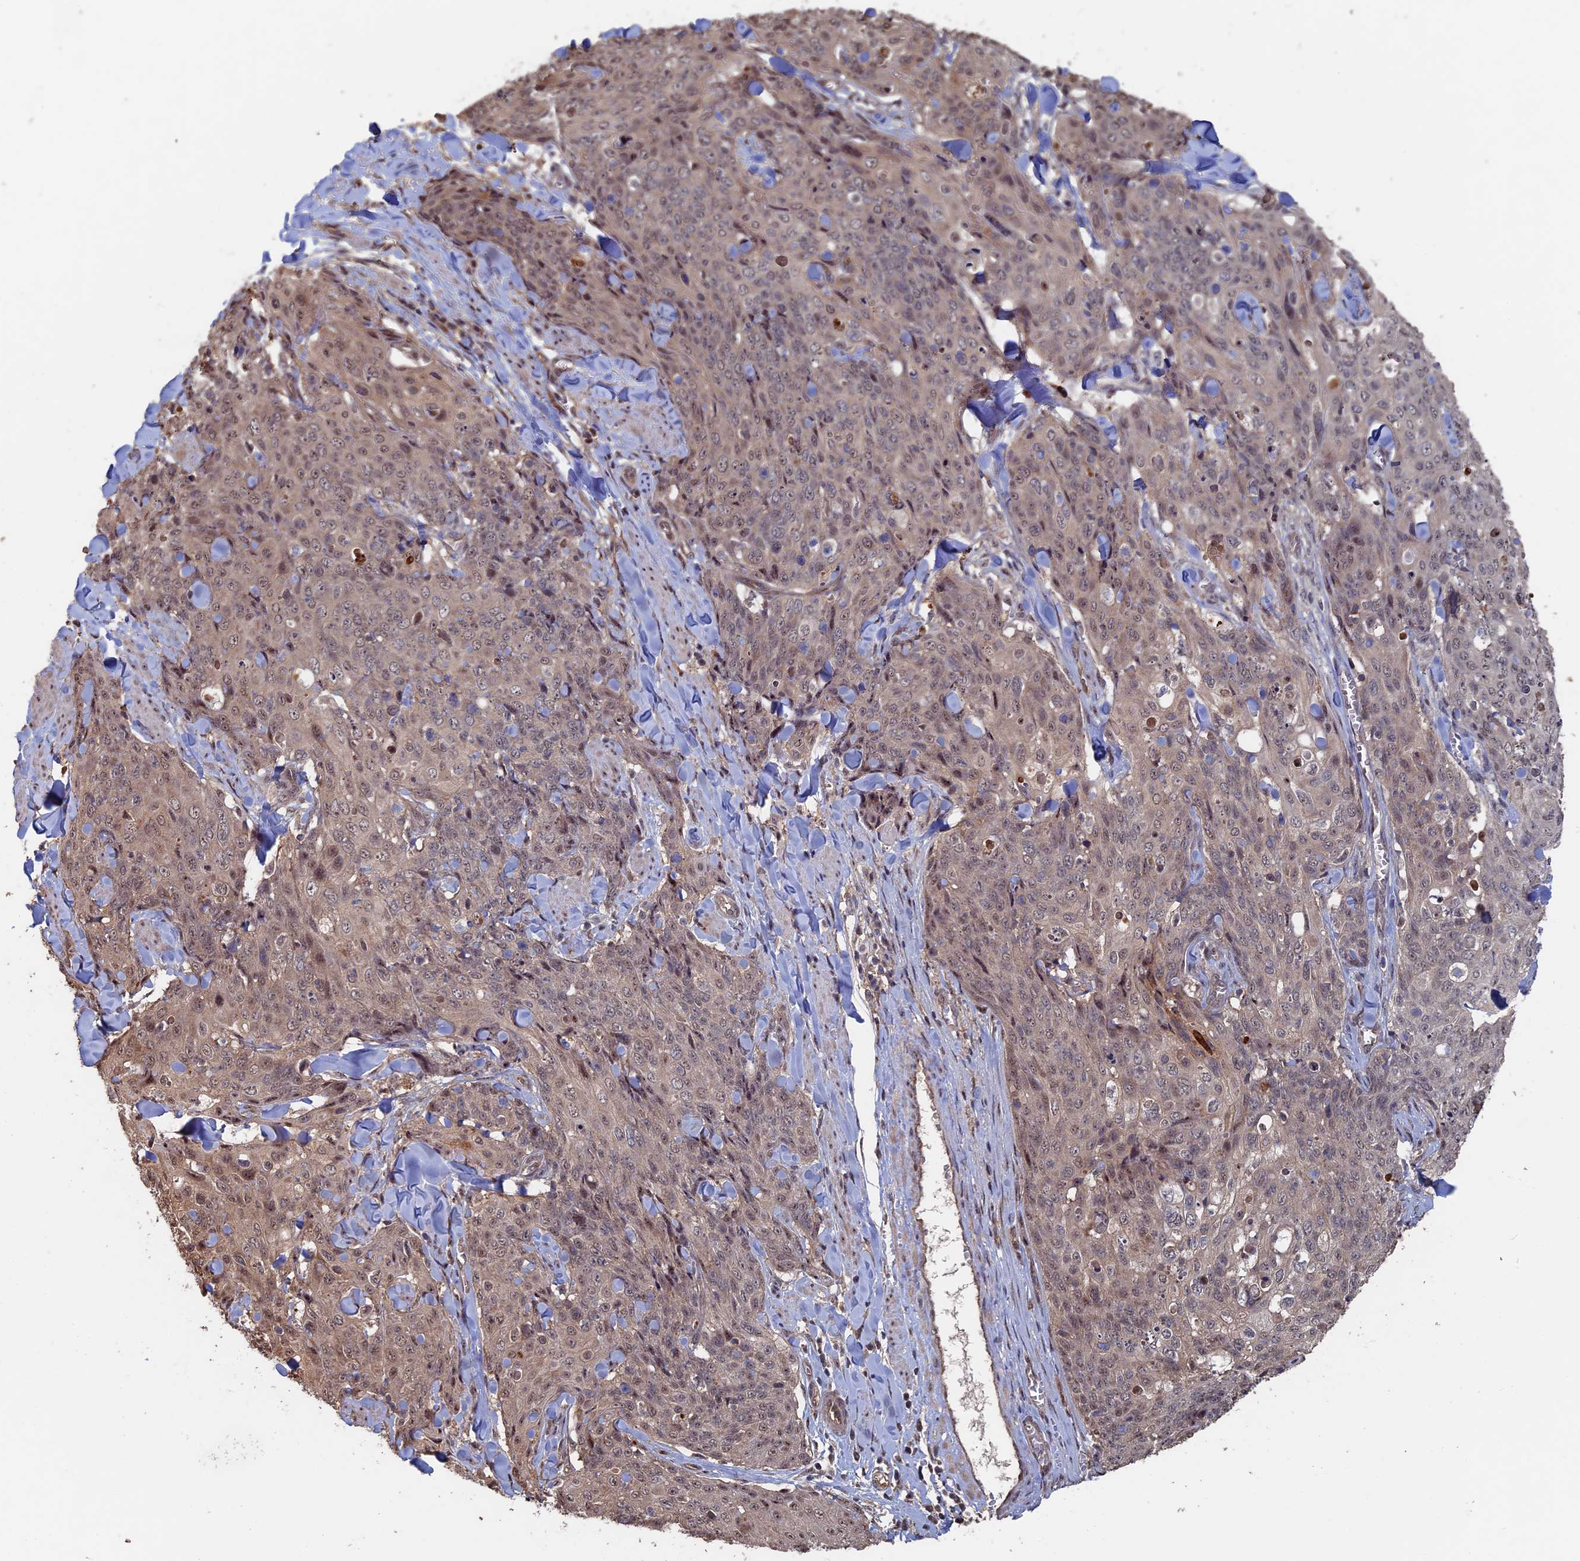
{"staining": {"intensity": "weak", "quantity": ">75%", "location": "cytoplasmic/membranous,nuclear"}, "tissue": "skin cancer", "cell_type": "Tumor cells", "image_type": "cancer", "snomed": [{"axis": "morphology", "description": "Squamous cell carcinoma, NOS"}, {"axis": "topography", "description": "Skin"}, {"axis": "topography", "description": "Vulva"}], "caption": "Immunohistochemical staining of human squamous cell carcinoma (skin) reveals low levels of weak cytoplasmic/membranous and nuclear protein positivity in approximately >75% of tumor cells. The staining was performed using DAB (3,3'-diaminobenzidine), with brown indicating positive protein expression. Nuclei are stained blue with hematoxylin.", "gene": "KIAA1328", "patient": {"sex": "female", "age": 85}}